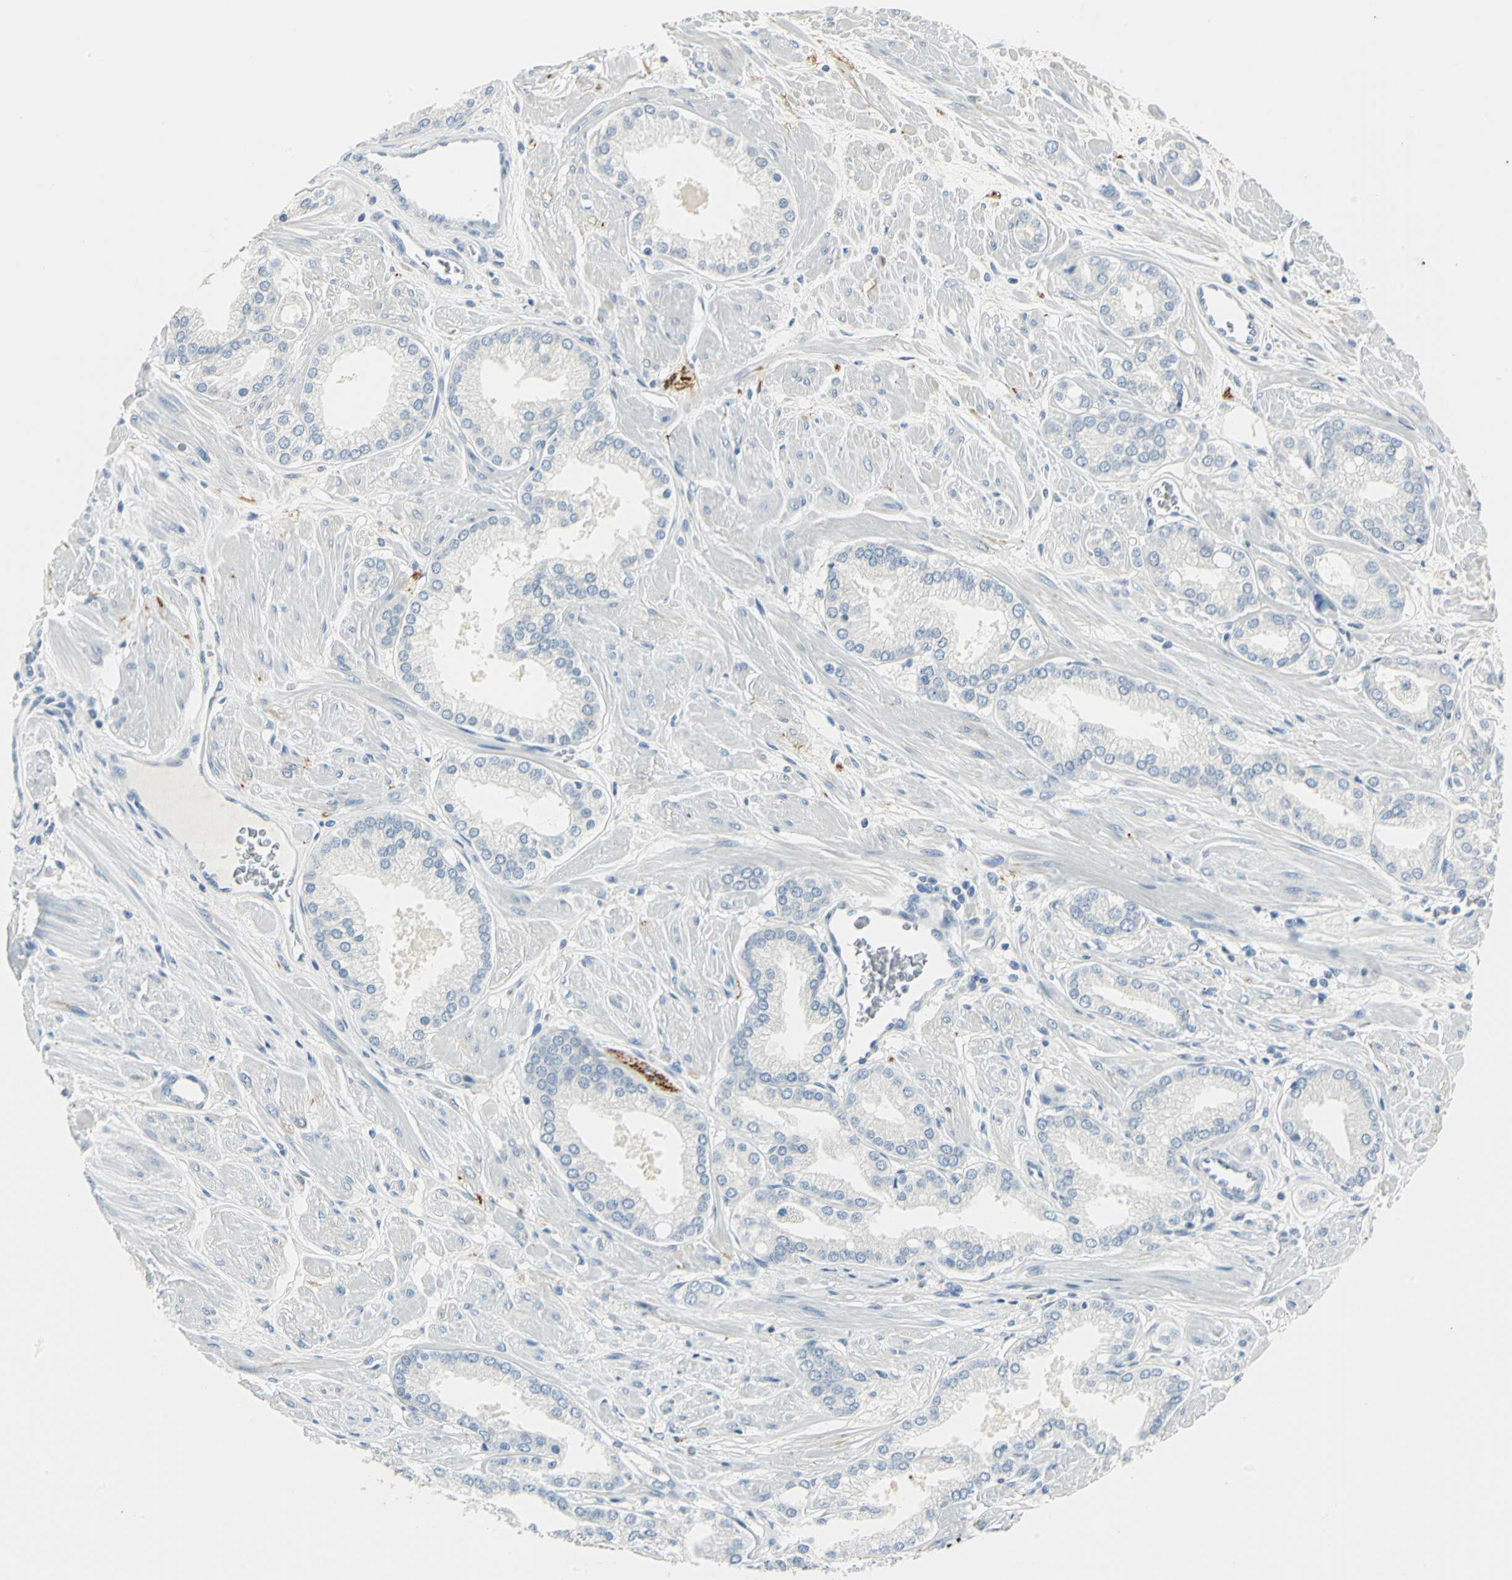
{"staining": {"intensity": "negative", "quantity": "none", "location": "none"}, "tissue": "prostate cancer", "cell_type": "Tumor cells", "image_type": "cancer", "snomed": [{"axis": "morphology", "description": "Adenocarcinoma, High grade"}, {"axis": "topography", "description": "Prostate"}], "caption": "Immunohistochemical staining of prostate high-grade adenocarcinoma reveals no significant positivity in tumor cells.", "gene": "UCHL1", "patient": {"sex": "male", "age": 61}}